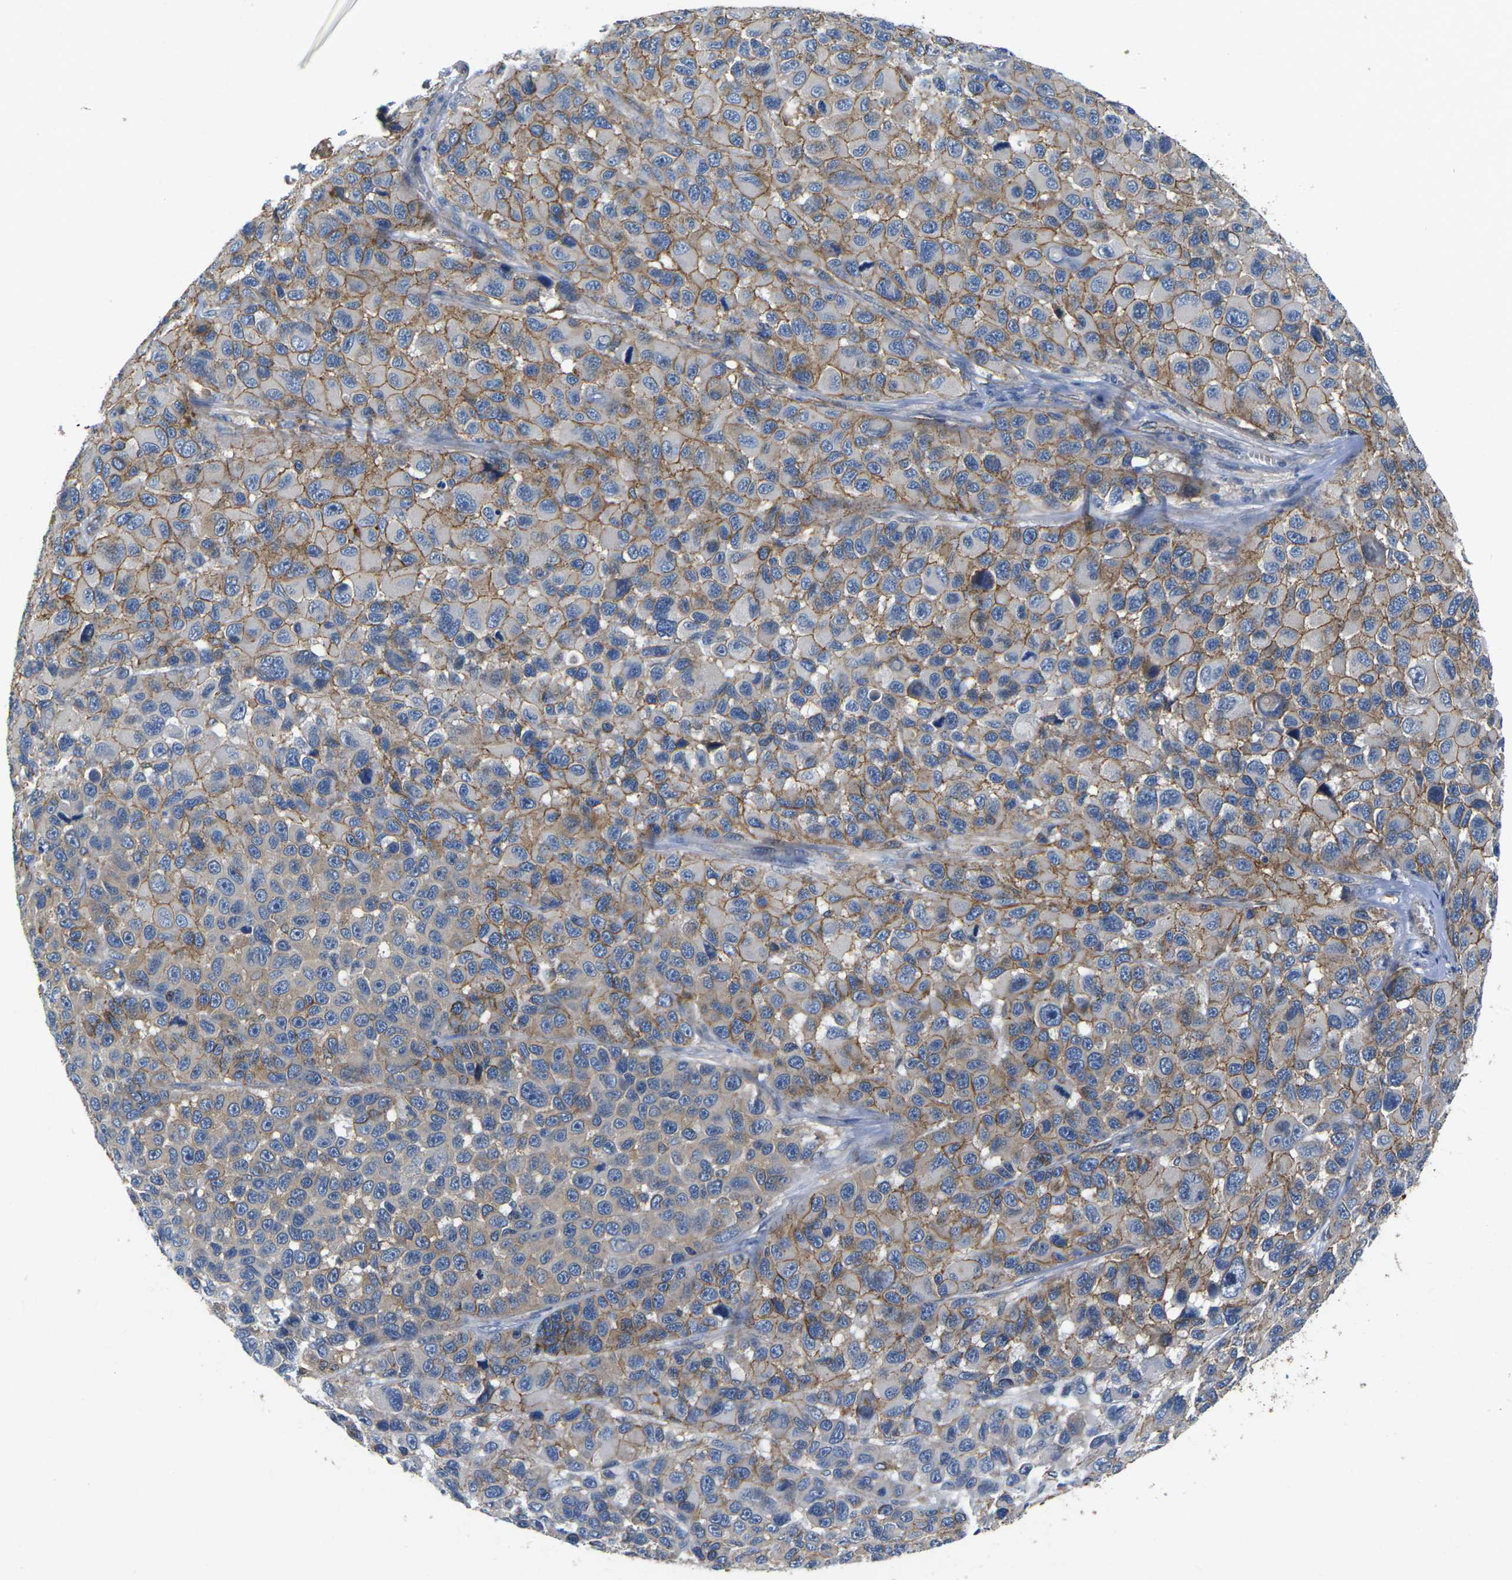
{"staining": {"intensity": "moderate", "quantity": "25%-75%", "location": "cytoplasmic/membranous"}, "tissue": "melanoma", "cell_type": "Tumor cells", "image_type": "cancer", "snomed": [{"axis": "morphology", "description": "Malignant melanoma, NOS"}, {"axis": "topography", "description": "Skin"}], "caption": "Immunohistochemical staining of malignant melanoma shows moderate cytoplasmic/membranous protein positivity in approximately 25%-75% of tumor cells.", "gene": "CTNND1", "patient": {"sex": "male", "age": 53}}